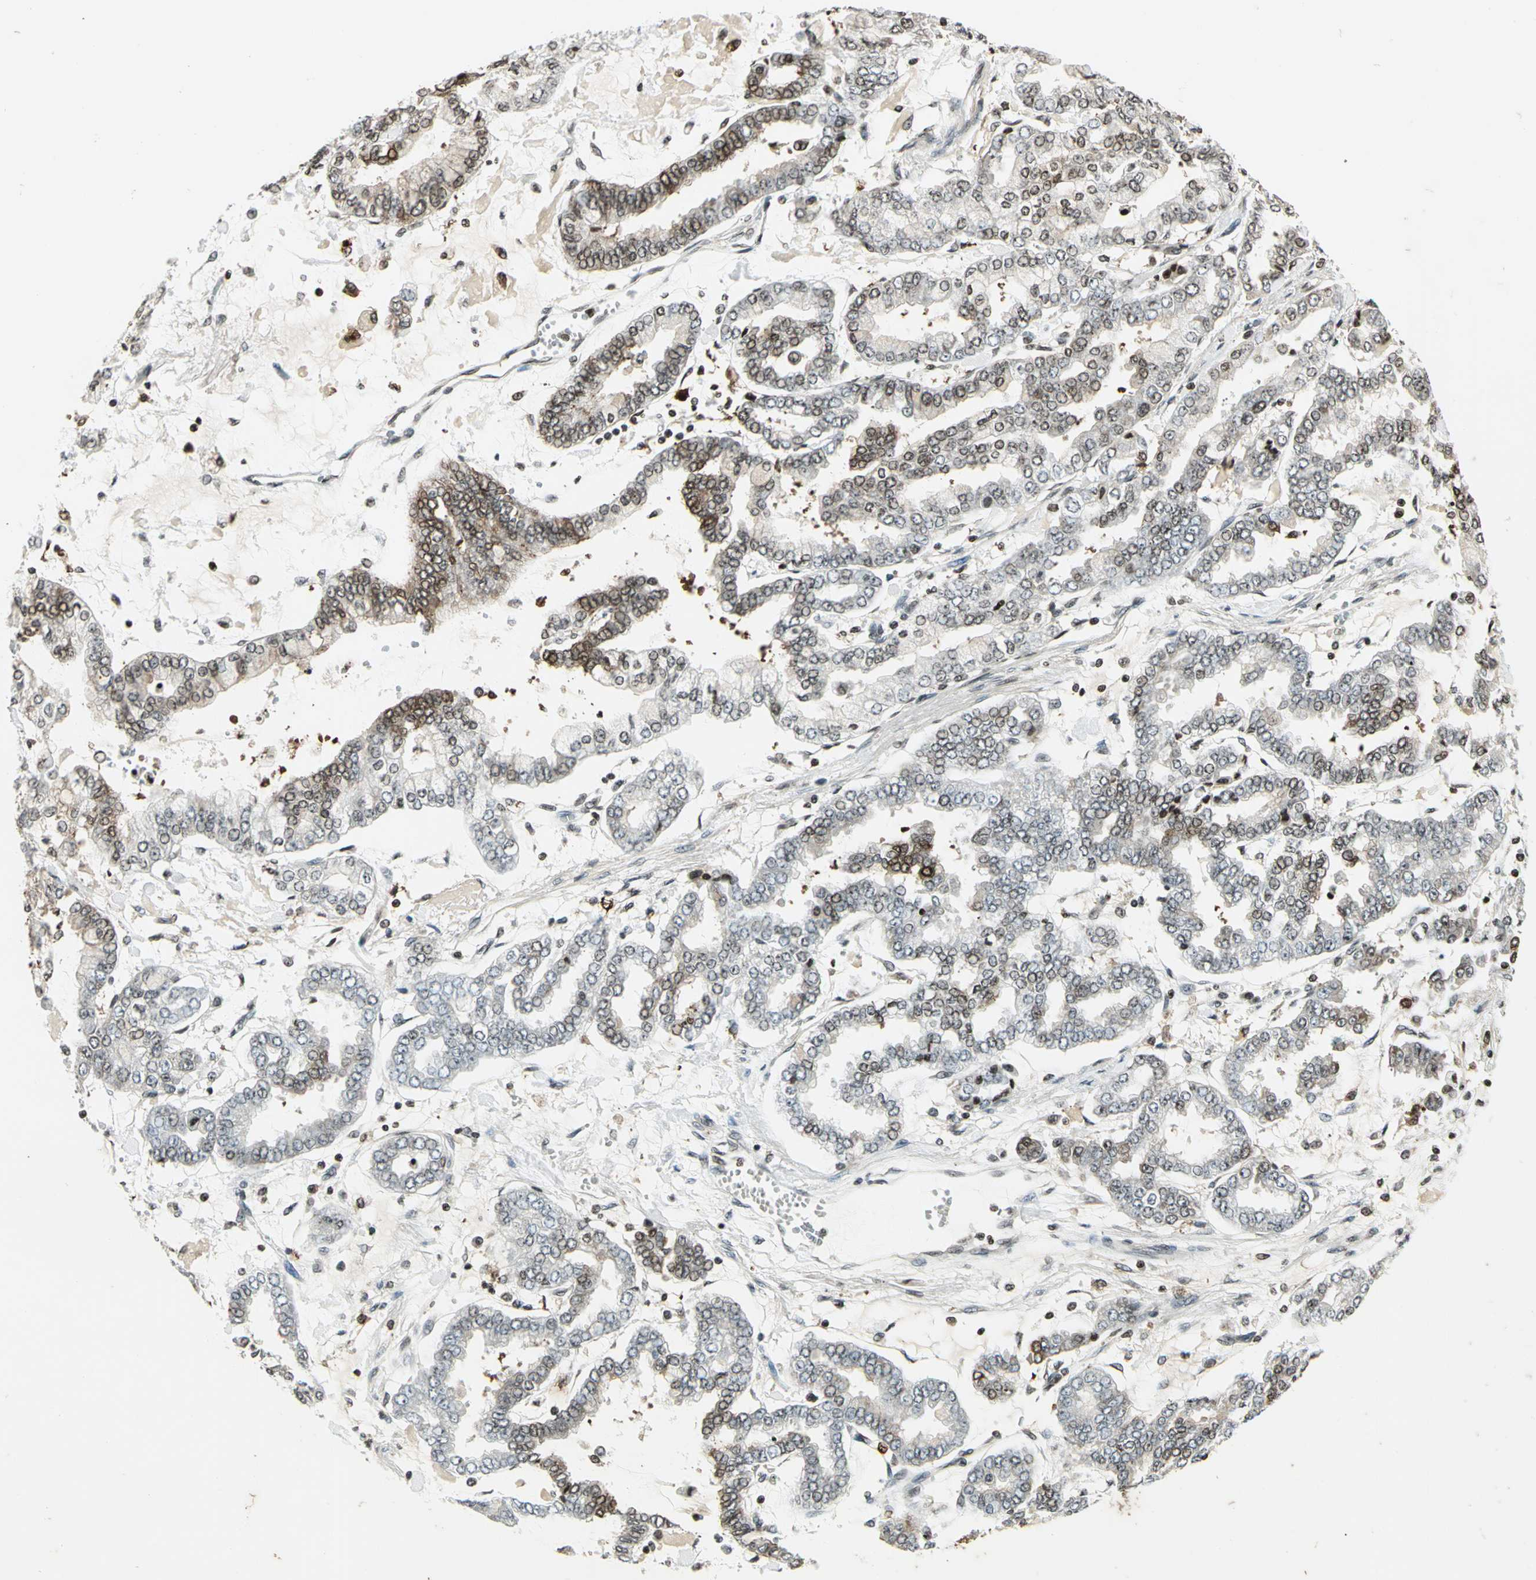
{"staining": {"intensity": "weak", "quantity": "25%-75%", "location": "cytoplasmic/membranous,nuclear"}, "tissue": "stomach cancer", "cell_type": "Tumor cells", "image_type": "cancer", "snomed": [{"axis": "morphology", "description": "Normal tissue, NOS"}, {"axis": "morphology", "description": "Adenocarcinoma, NOS"}, {"axis": "topography", "description": "Stomach, upper"}, {"axis": "topography", "description": "Stomach"}], "caption": "Tumor cells display weak cytoplasmic/membranous and nuclear staining in about 25%-75% of cells in stomach cancer.", "gene": "LGALS3", "patient": {"sex": "male", "age": 76}}